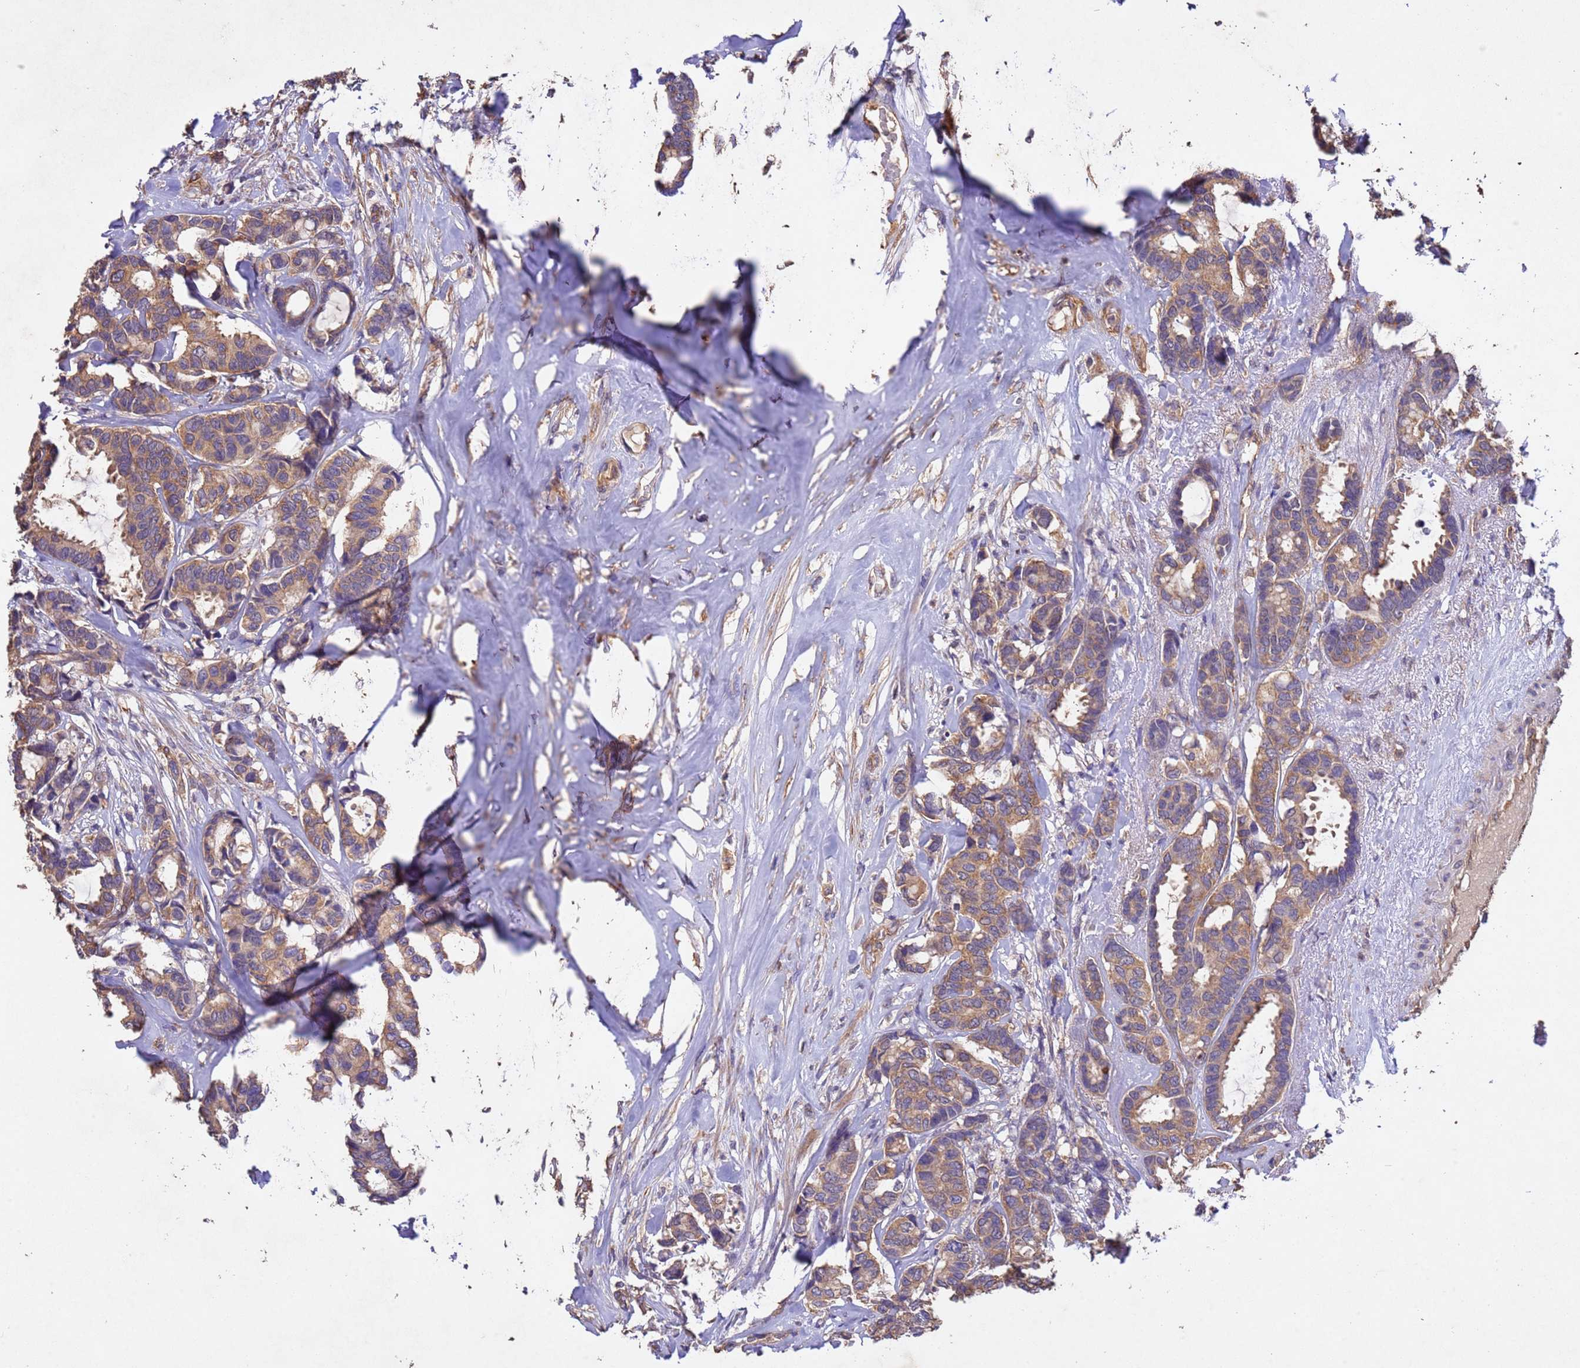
{"staining": {"intensity": "moderate", "quantity": ">75%", "location": "cytoplasmic/membranous"}, "tissue": "breast cancer", "cell_type": "Tumor cells", "image_type": "cancer", "snomed": [{"axis": "morphology", "description": "Duct carcinoma"}, {"axis": "topography", "description": "Breast"}], "caption": "Immunohistochemistry (IHC) of breast intraductal carcinoma shows medium levels of moderate cytoplasmic/membranous staining in about >75% of tumor cells.", "gene": "MTX3", "patient": {"sex": "female", "age": 87}}